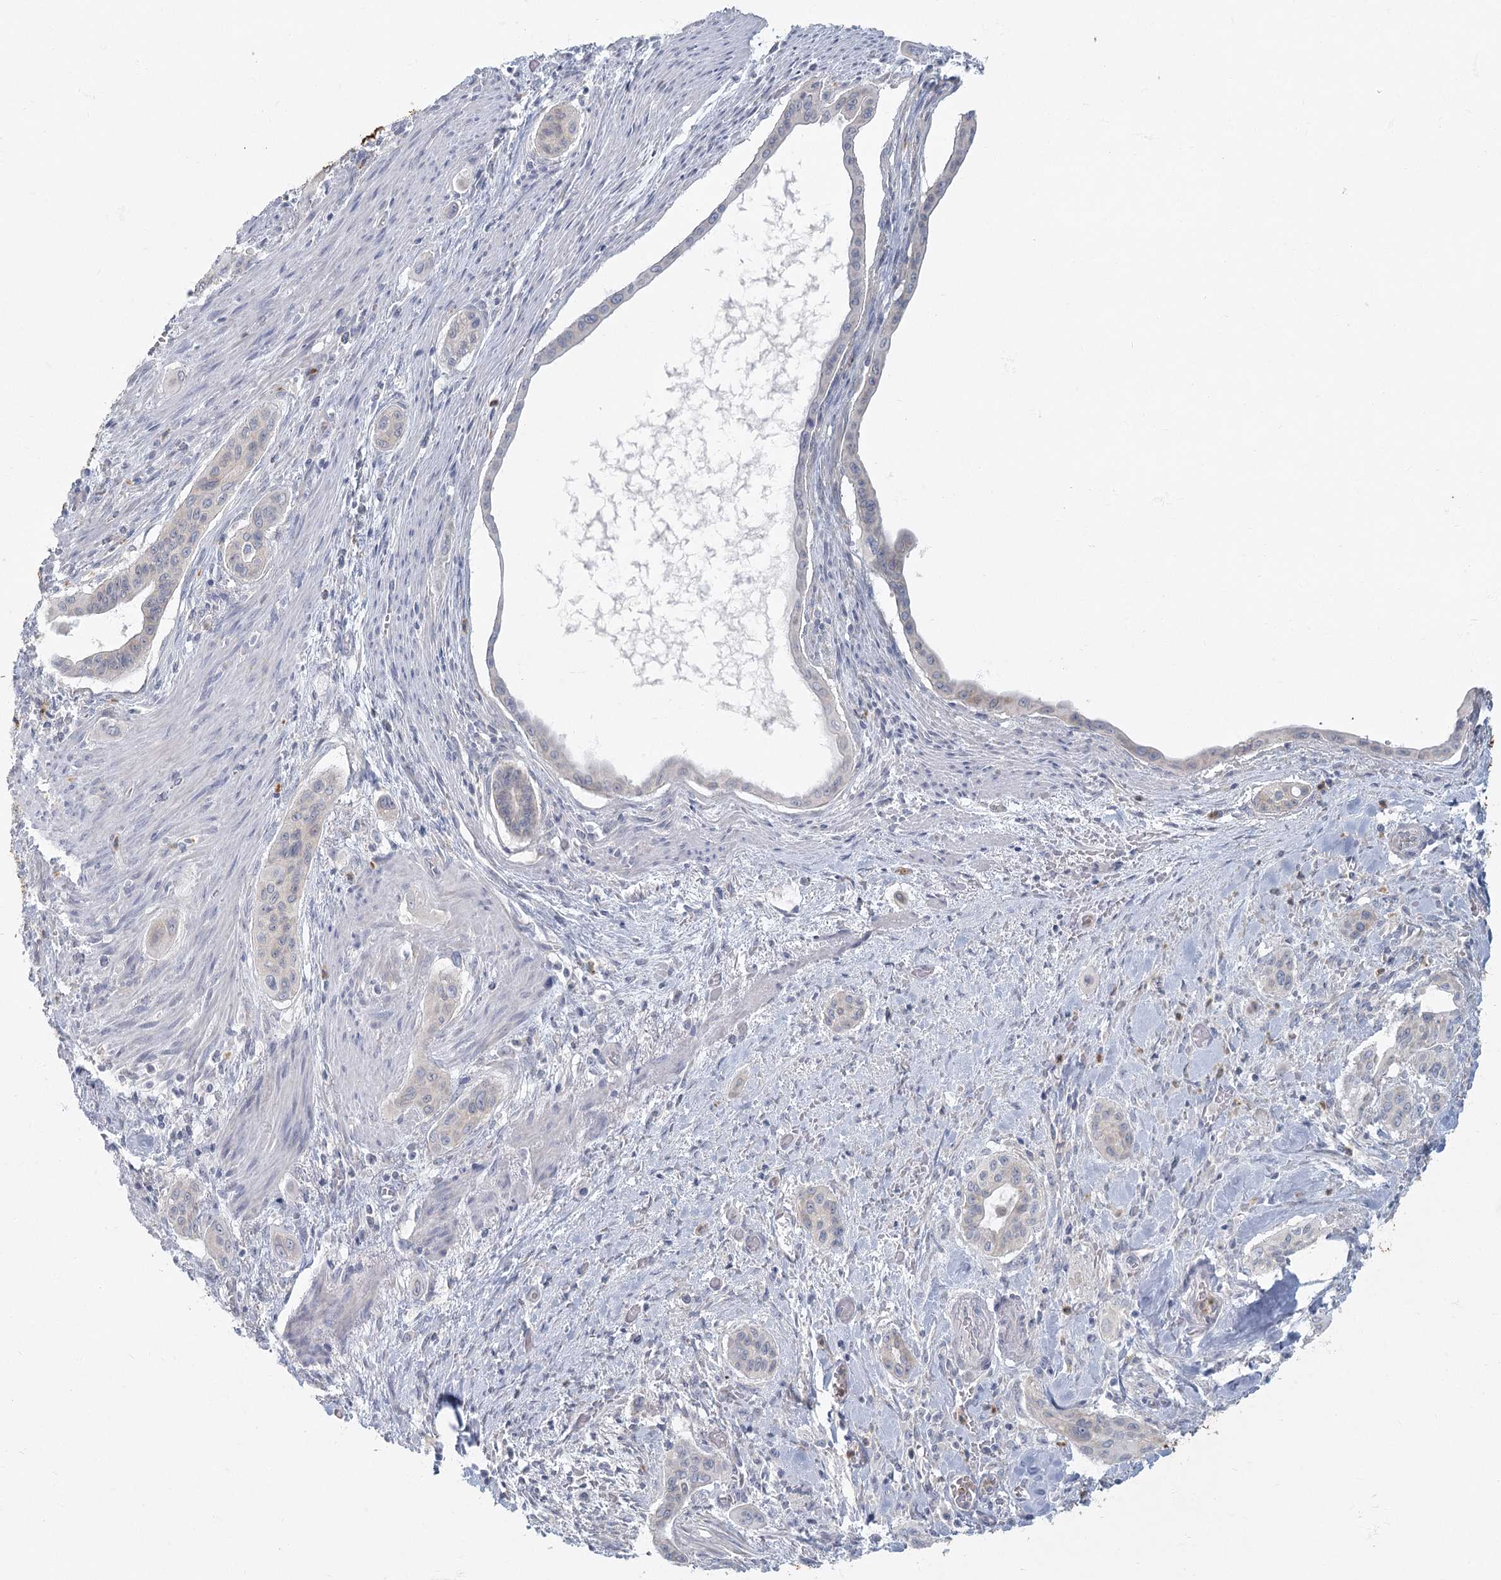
{"staining": {"intensity": "negative", "quantity": "none", "location": "none"}, "tissue": "pancreatic cancer", "cell_type": "Tumor cells", "image_type": "cancer", "snomed": [{"axis": "morphology", "description": "Adenocarcinoma, NOS"}, {"axis": "topography", "description": "Pancreas"}], "caption": "A high-resolution photomicrograph shows IHC staining of adenocarcinoma (pancreatic), which demonstrates no significant staining in tumor cells.", "gene": "FAM110C", "patient": {"sex": "male", "age": 77}}